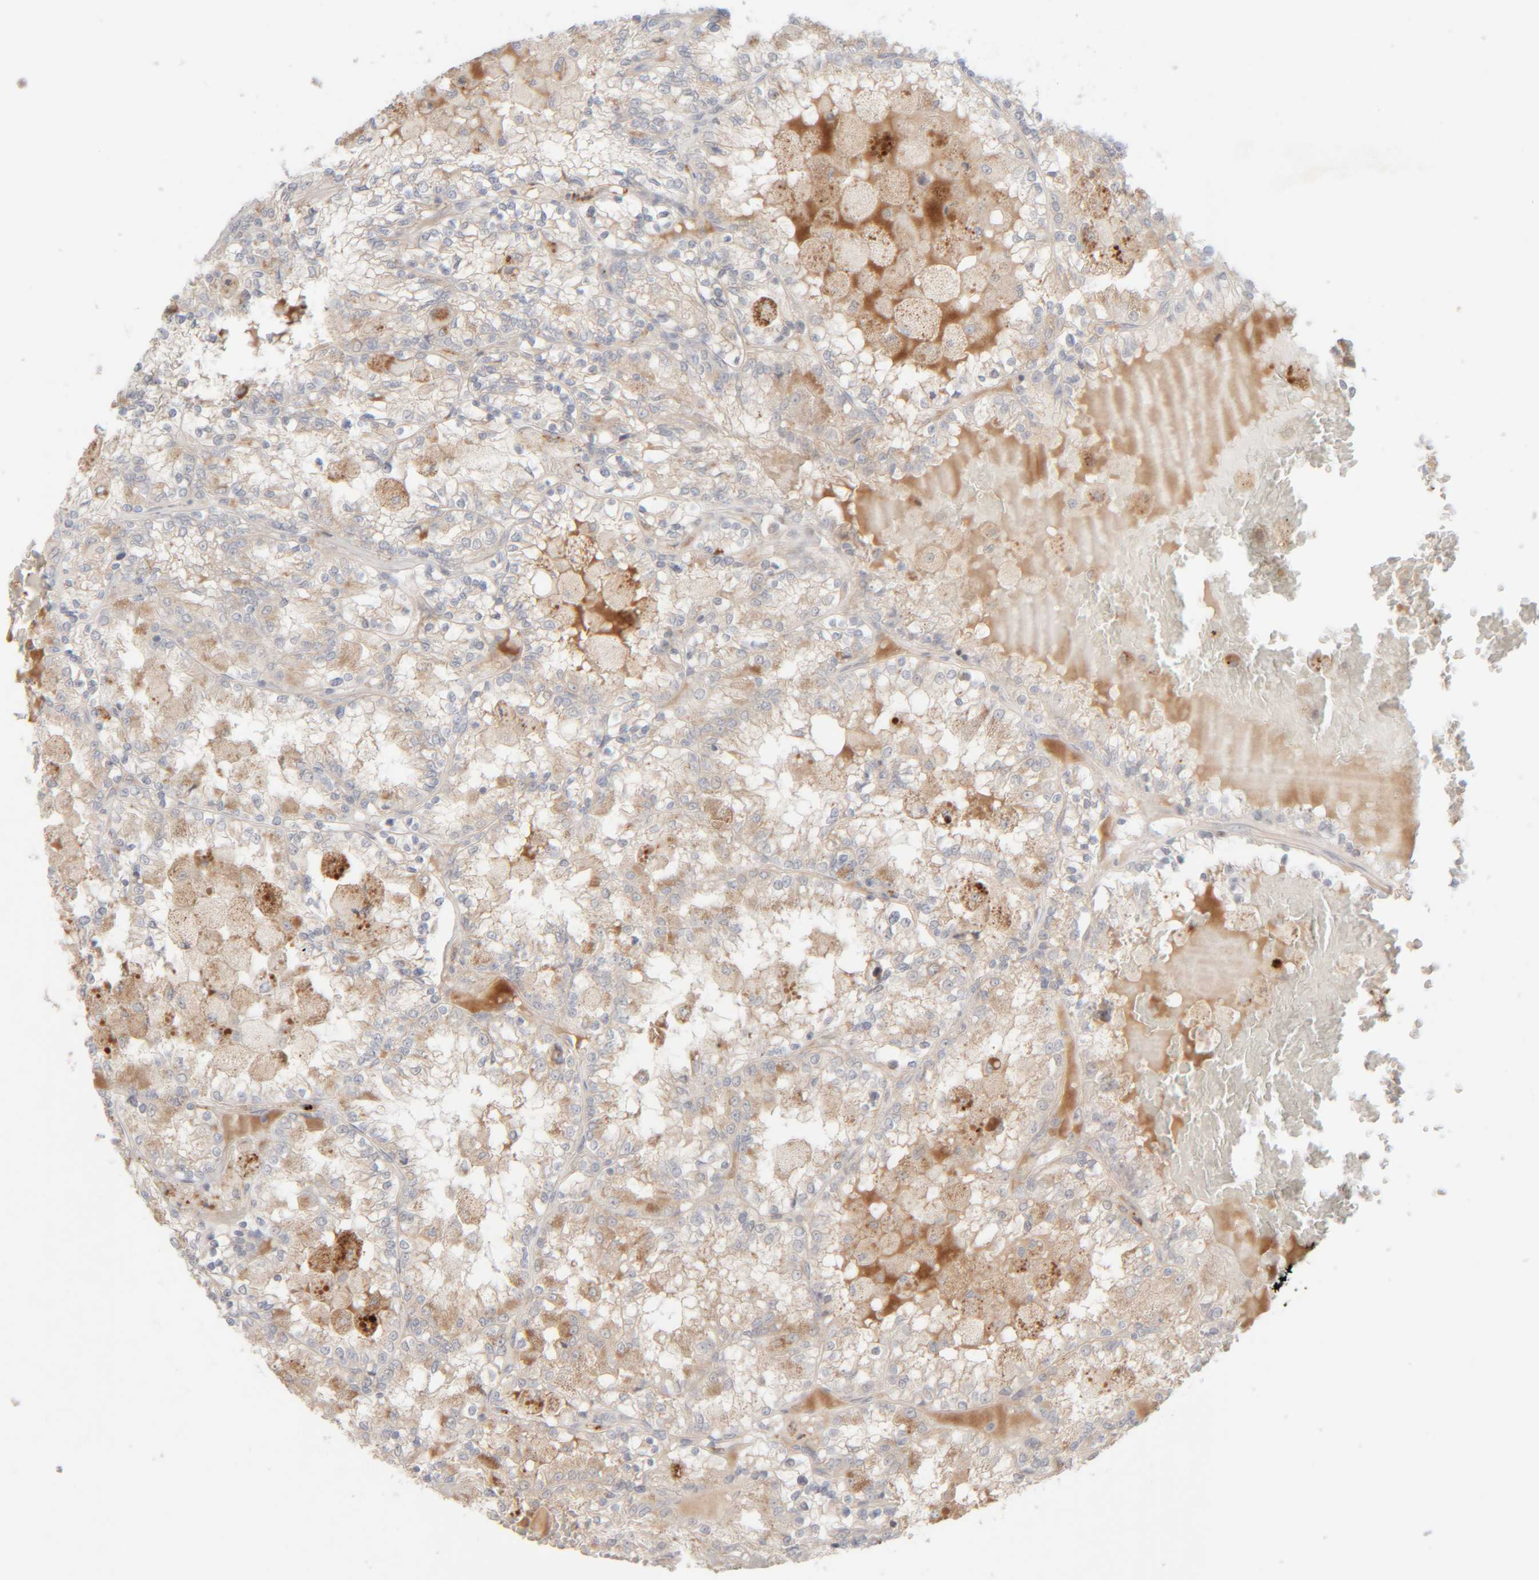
{"staining": {"intensity": "weak", "quantity": "25%-75%", "location": "cytoplasmic/membranous"}, "tissue": "renal cancer", "cell_type": "Tumor cells", "image_type": "cancer", "snomed": [{"axis": "morphology", "description": "Adenocarcinoma, NOS"}, {"axis": "topography", "description": "Kidney"}], "caption": "About 25%-75% of tumor cells in adenocarcinoma (renal) show weak cytoplasmic/membranous protein expression as visualized by brown immunohistochemical staining.", "gene": "CHKA", "patient": {"sex": "female", "age": 56}}